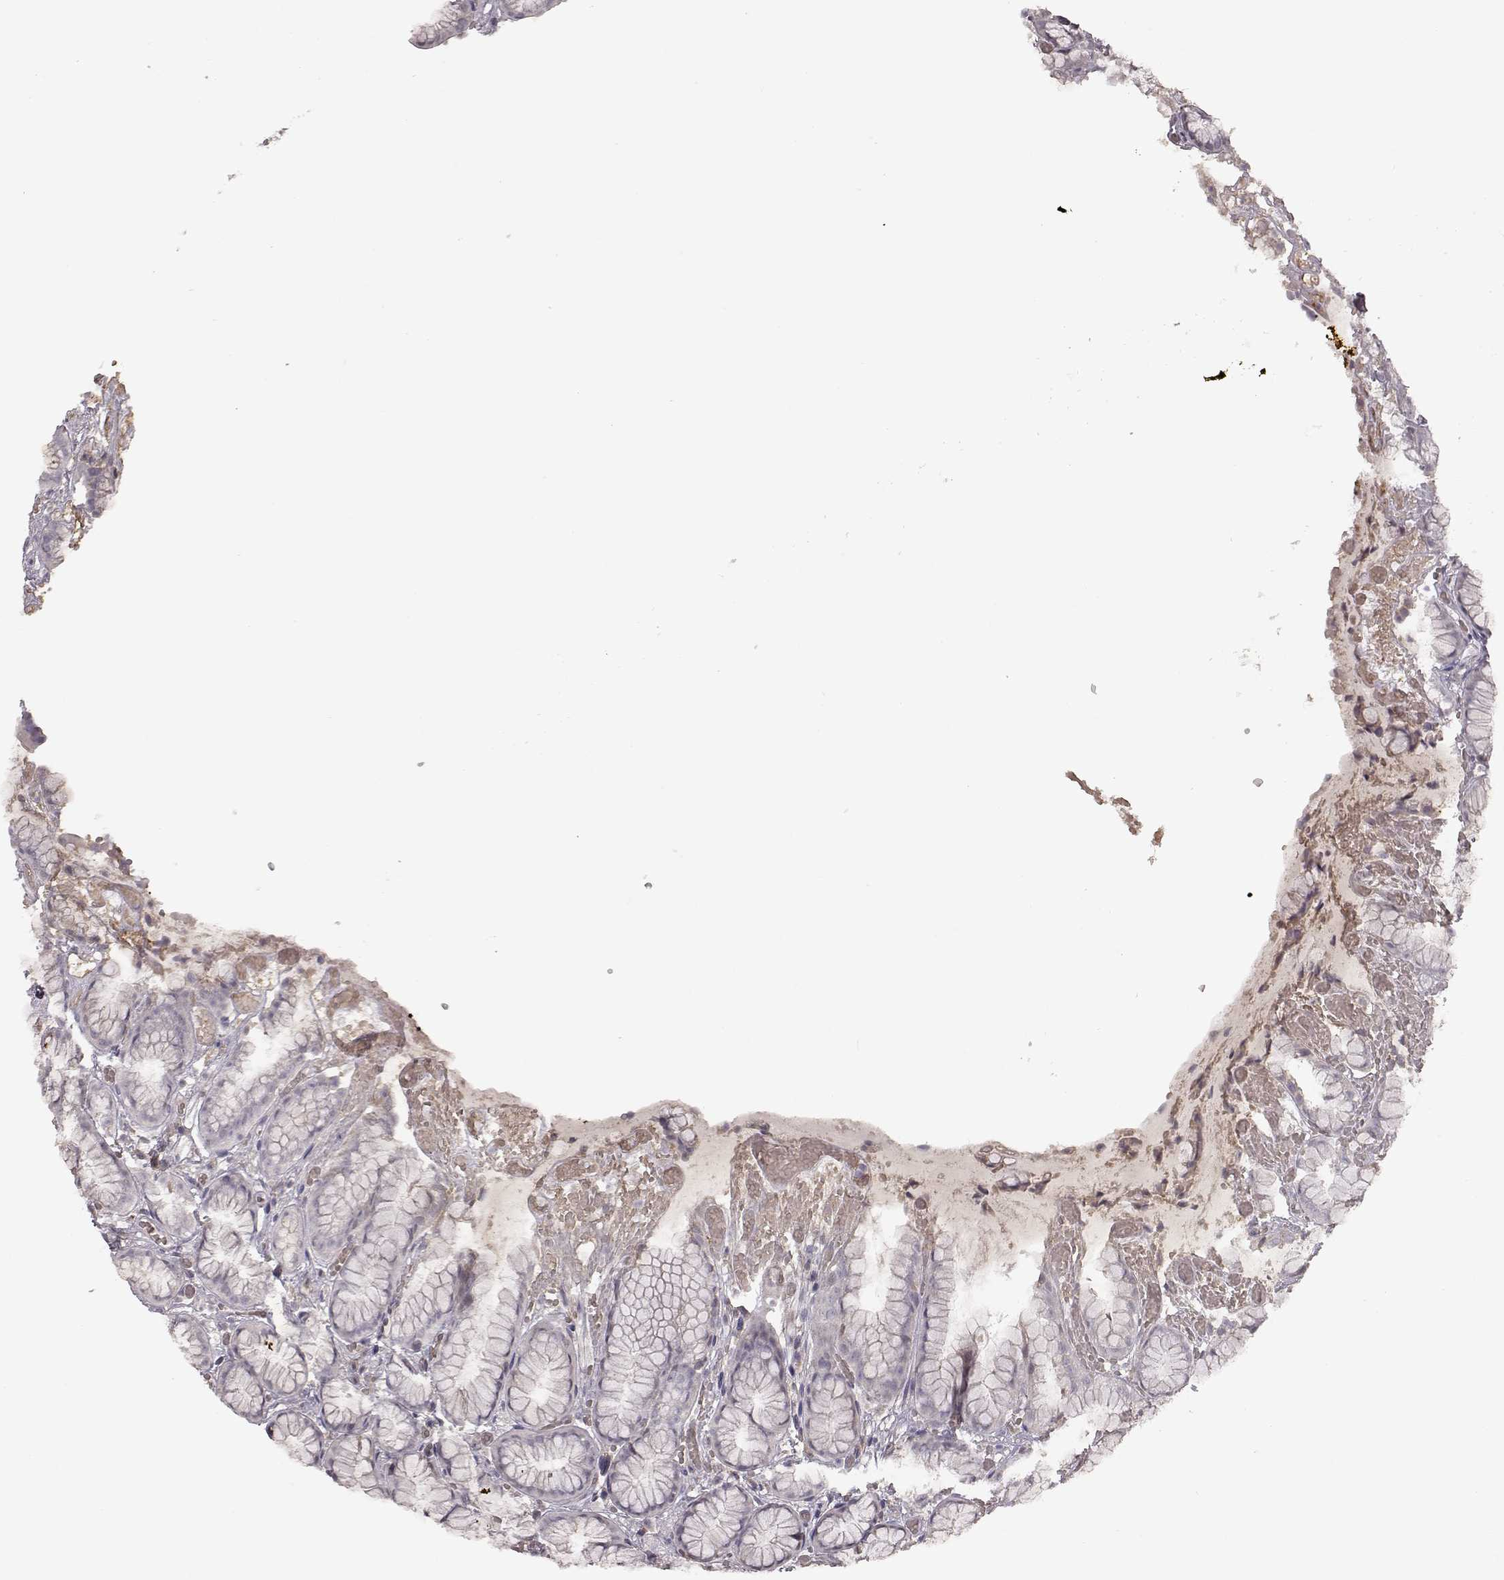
{"staining": {"intensity": "weak", "quantity": "25%-75%", "location": "cytoplasmic/membranous"}, "tissue": "stomach", "cell_type": "Glandular cells", "image_type": "normal", "snomed": [{"axis": "morphology", "description": "Normal tissue, NOS"}, {"axis": "topography", "description": "Stomach"}], "caption": "Weak cytoplasmic/membranous expression is appreciated in about 25%-75% of glandular cells in unremarkable stomach. Nuclei are stained in blue.", "gene": "TLX3", "patient": {"sex": "male", "age": 70}}